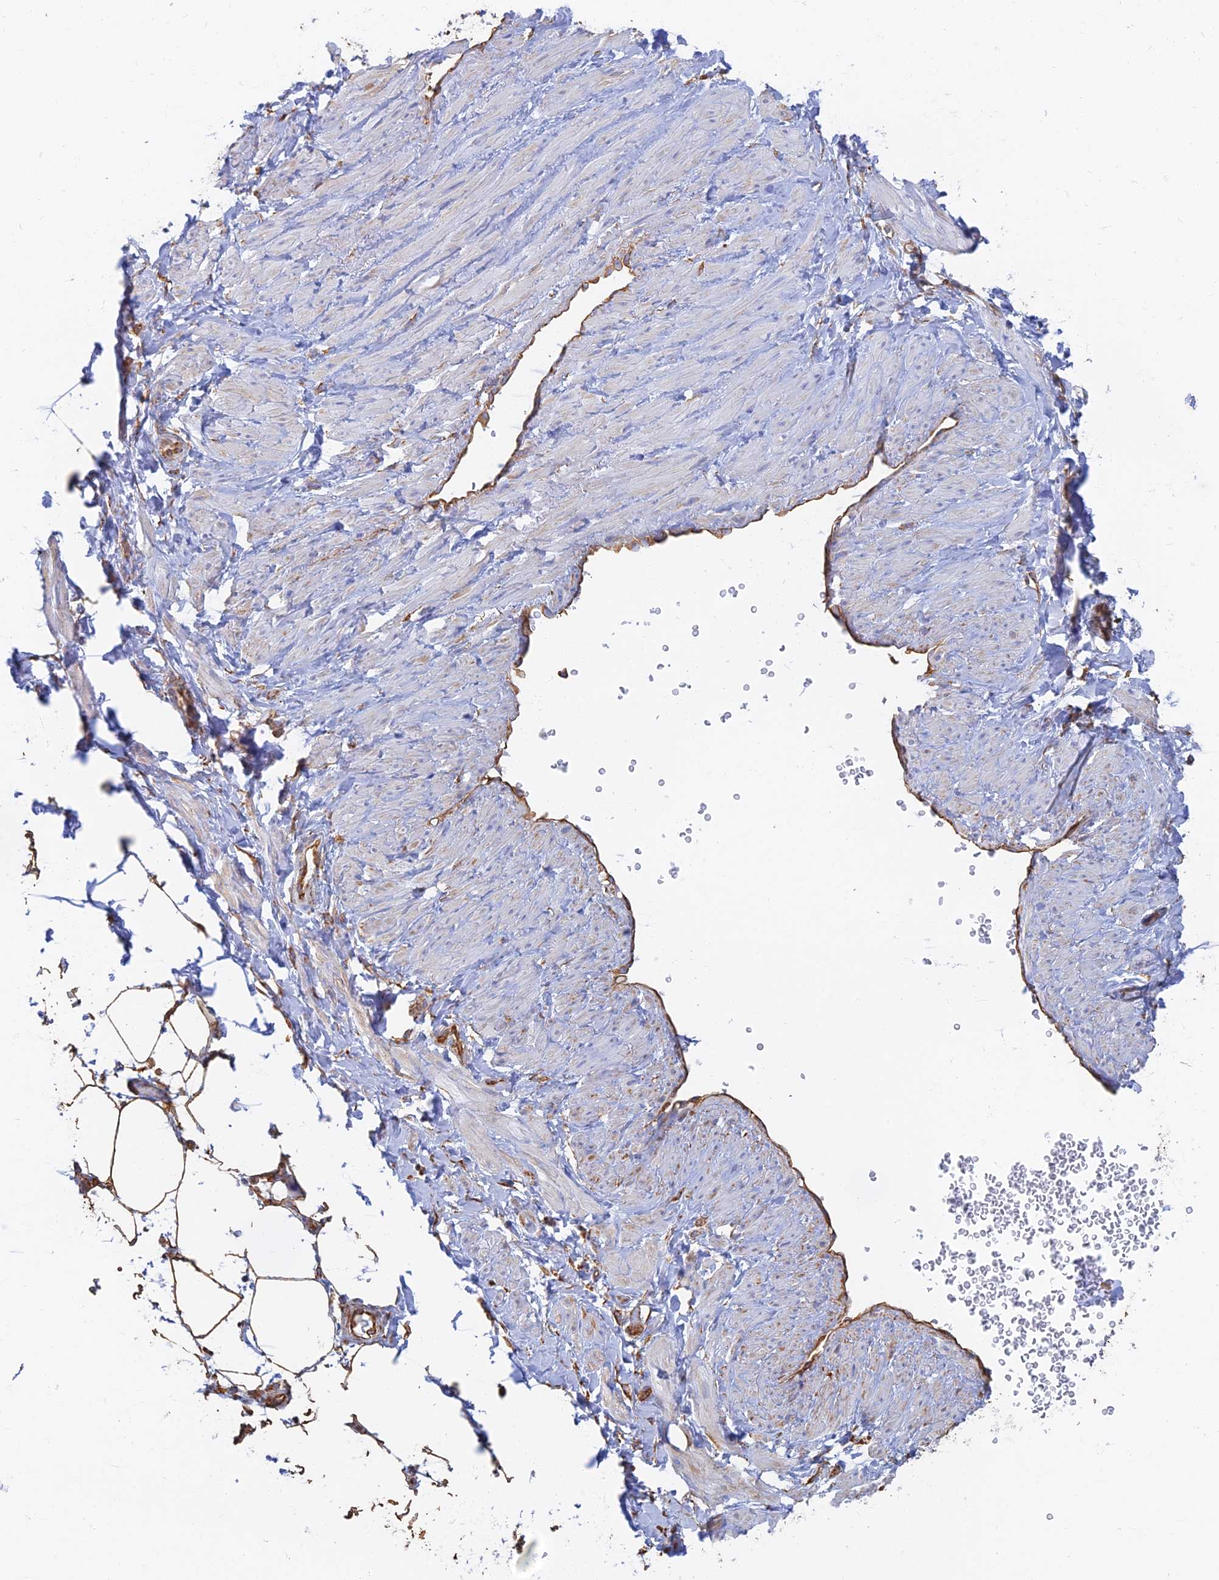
{"staining": {"intensity": "moderate", "quantity": ">75%", "location": "cytoplasmic/membranous"}, "tissue": "adipose tissue", "cell_type": "Adipocytes", "image_type": "normal", "snomed": [{"axis": "morphology", "description": "Normal tissue, NOS"}, {"axis": "topography", "description": "Soft tissue"}, {"axis": "topography", "description": "Adipose tissue"}, {"axis": "topography", "description": "Vascular tissue"}, {"axis": "topography", "description": "Peripheral nerve tissue"}], "caption": "Unremarkable adipose tissue demonstrates moderate cytoplasmic/membranous expression in about >75% of adipocytes, visualized by immunohistochemistry.", "gene": "RMC1", "patient": {"sex": "male", "age": 74}}